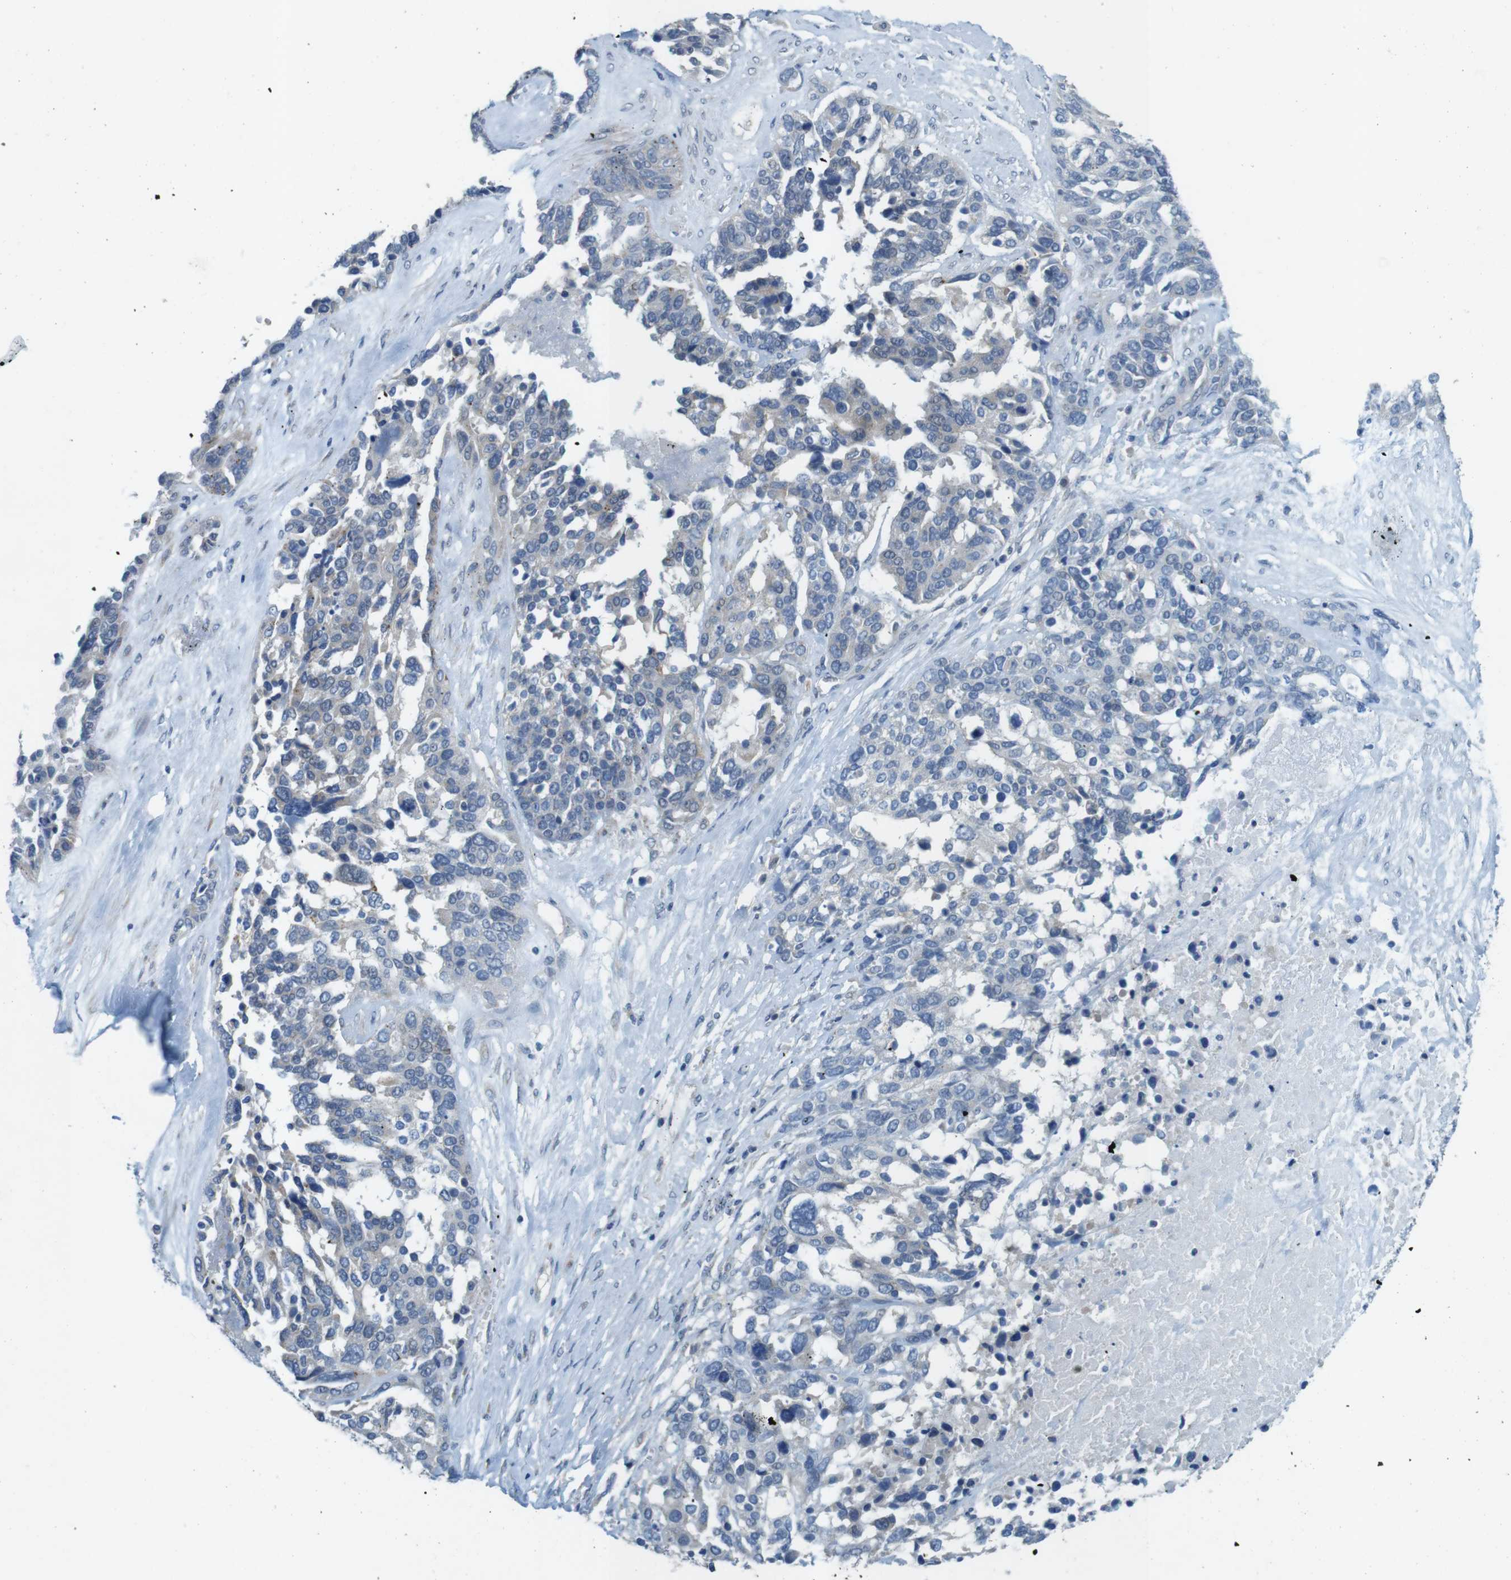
{"staining": {"intensity": "negative", "quantity": "none", "location": "none"}, "tissue": "ovarian cancer", "cell_type": "Tumor cells", "image_type": "cancer", "snomed": [{"axis": "morphology", "description": "Cystadenocarcinoma, serous, NOS"}, {"axis": "topography", "description": "Ovary"}], "caption": "Immunohistochemical staining of ovarian serous cystadenocarcinoma exhibits no significant positivity in tumor cells.", "gene": "TYW1", "patient": {"sex": "female", "age": 44}}